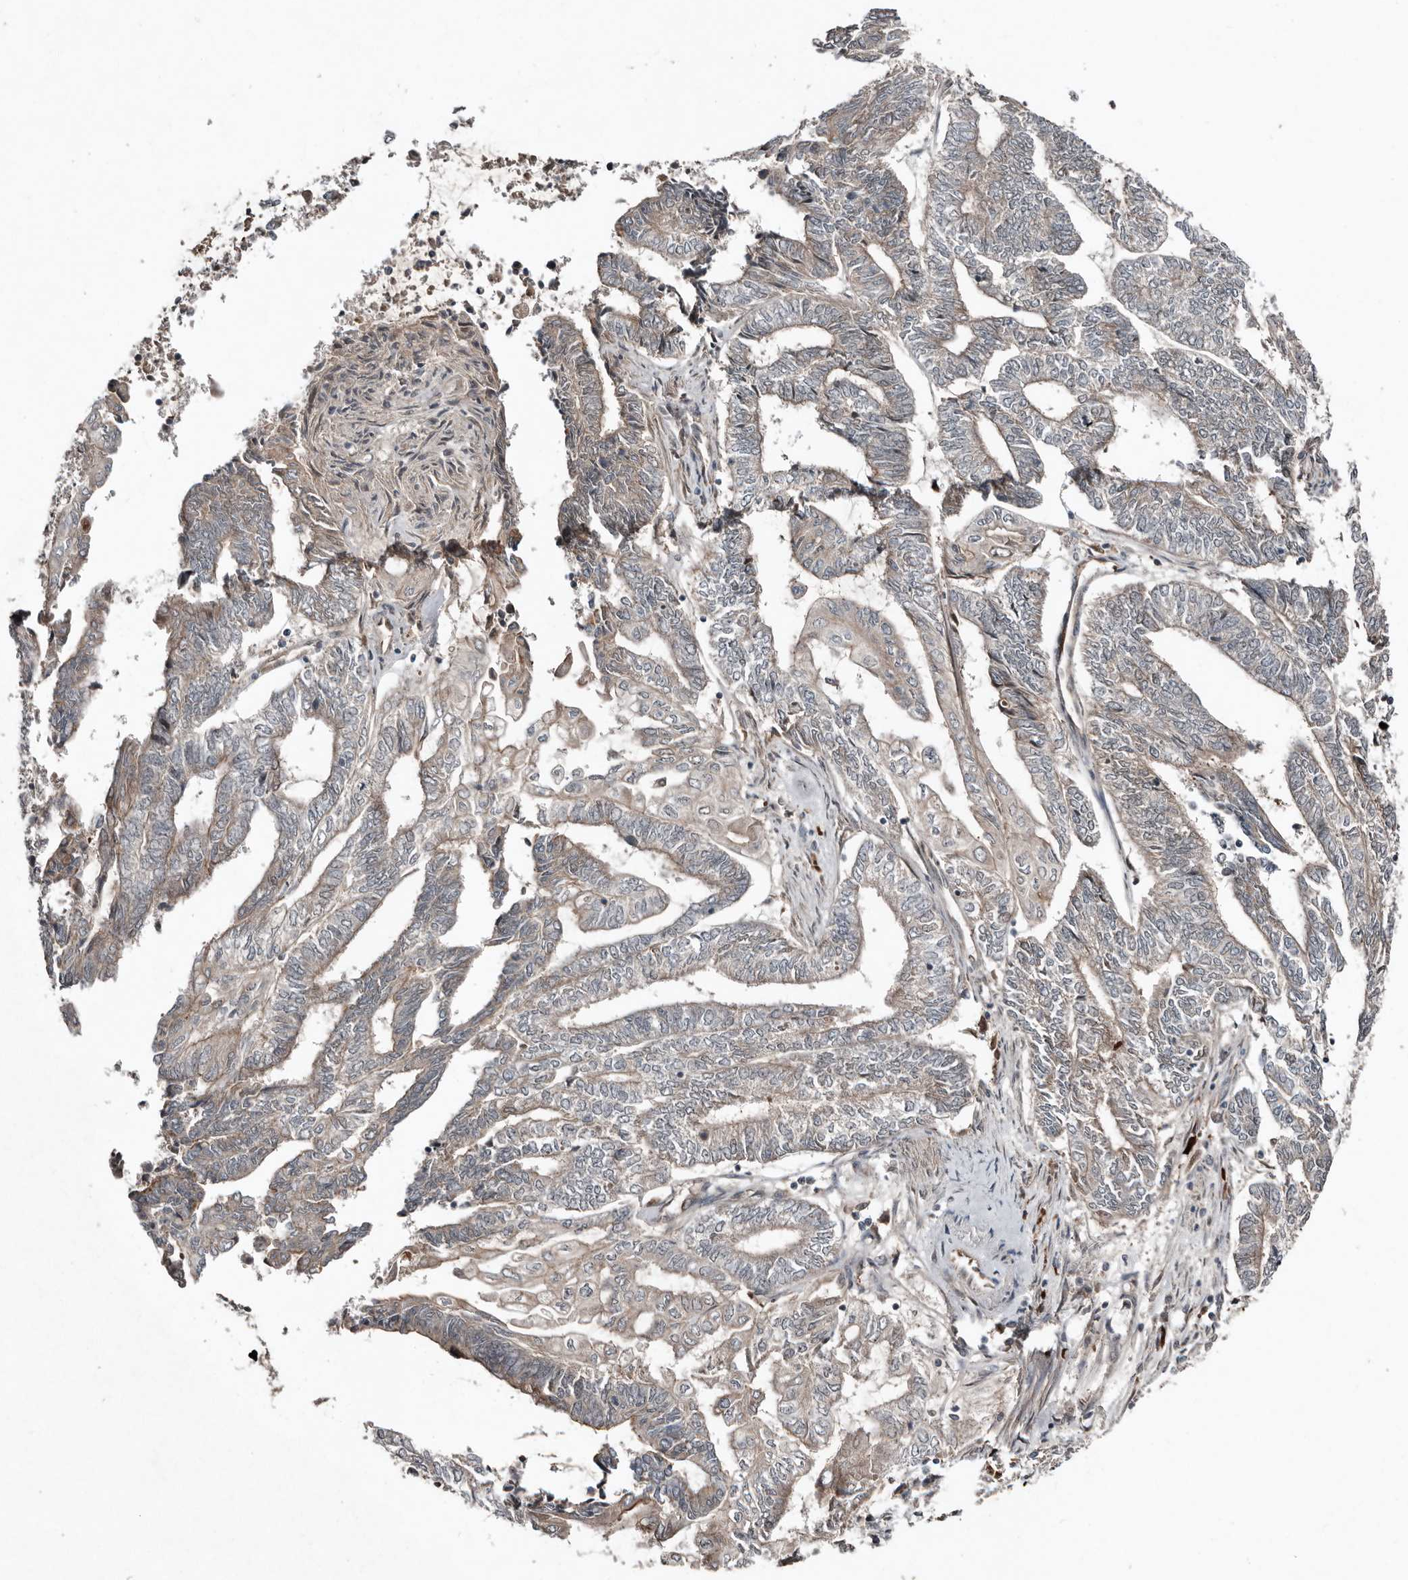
{"staining": {"intensity": "weak", "quantity": "<25%", "location": "cytoplasmic/membranous"}, "tissue": "endometrial cancer", "cell_type": "Tumor cells", "image_type": "cancer", "snomed": [{"axis": "morphology", "description": "Adenocarcinoma, NOS"}, {"axis": "topography", "description": "Uterus"}, {"axis": "topography", "description": "Endometrium"}], "caption": "This image is of endometrial cancer stained with IHC to label a protein in brown with the nuclei are counter-stained blue. There is no staining in tumor cells.", "gene": "TEAD3", "patient": {"sex": "female", "age": 70}}